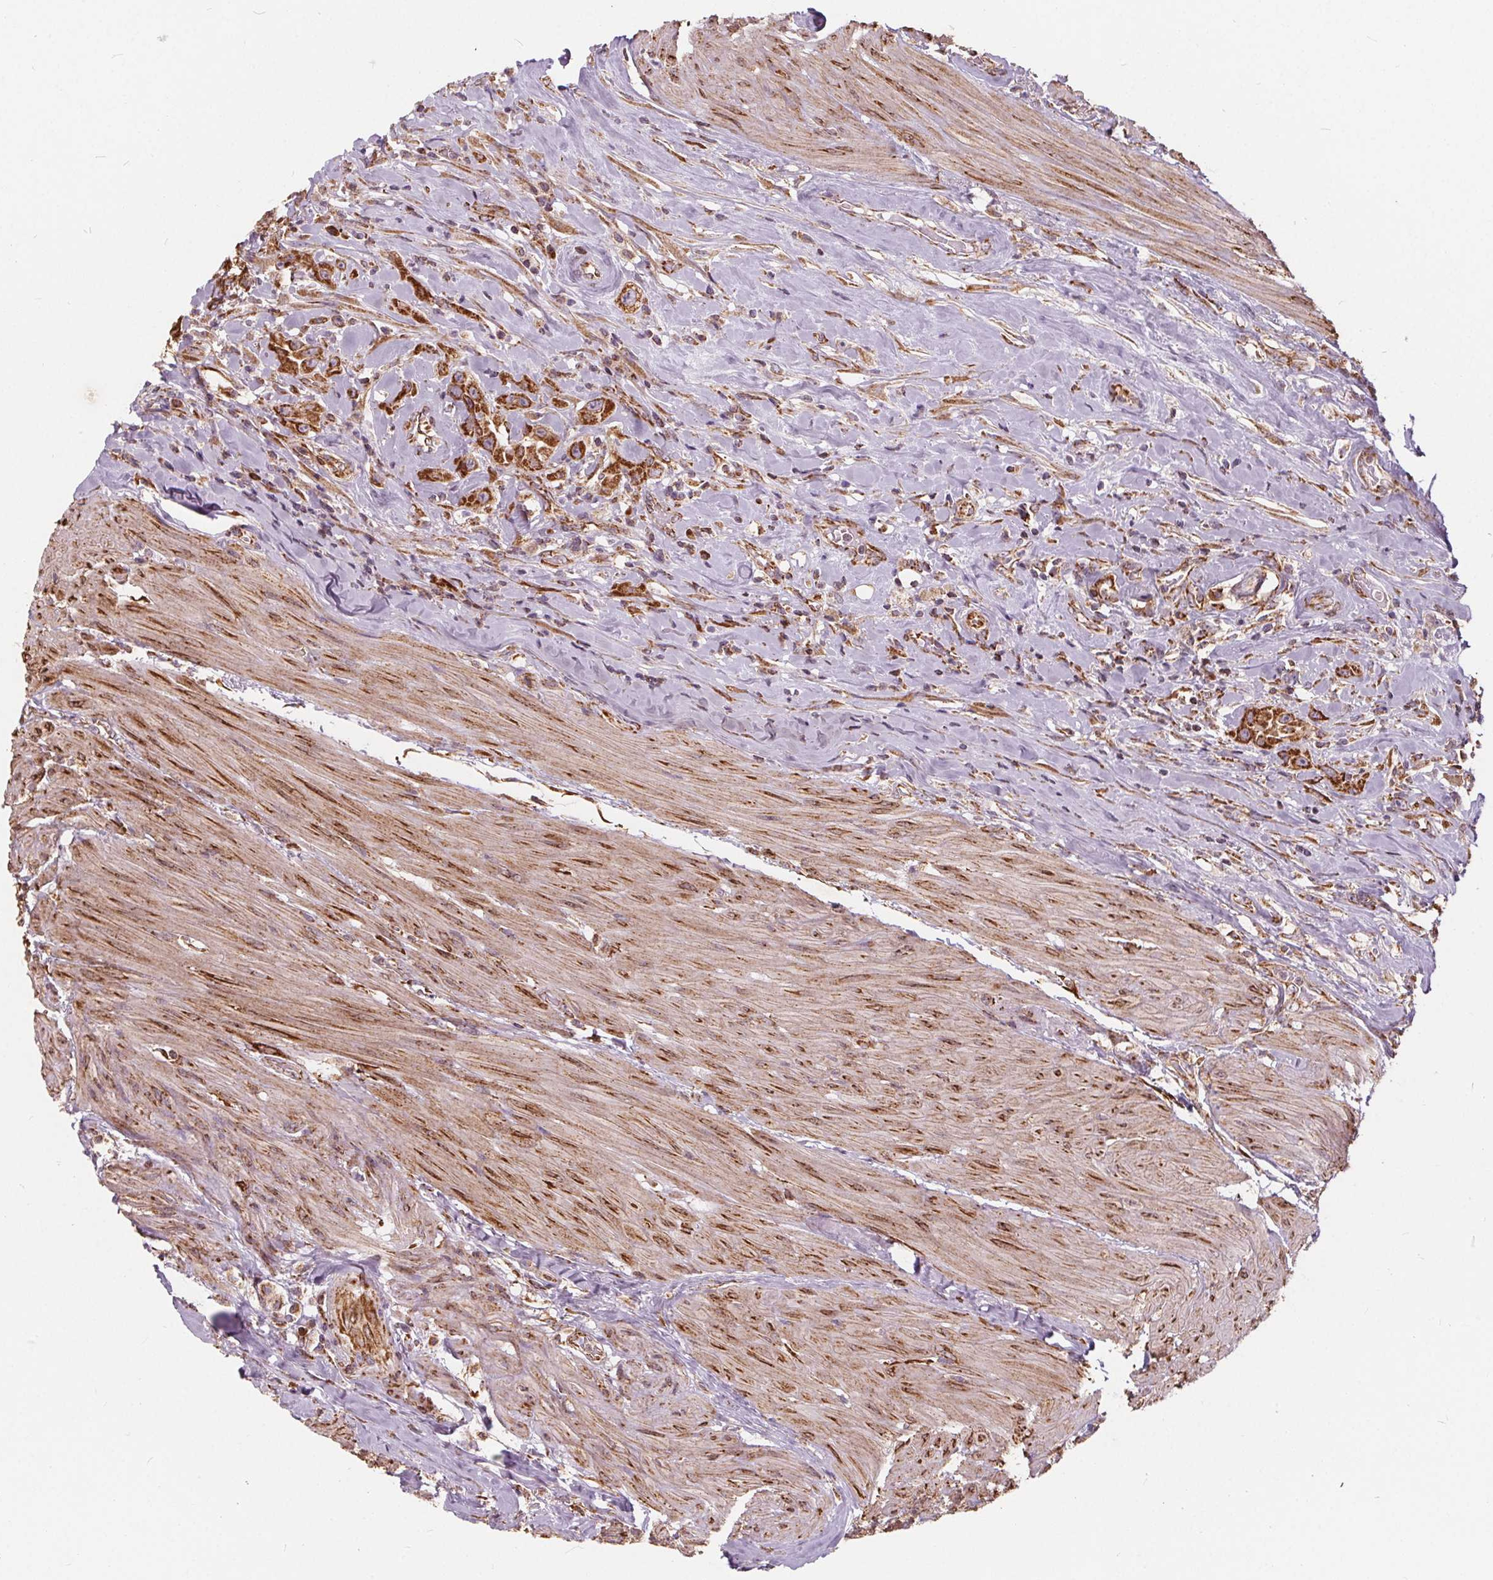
{"staining": {"intensity": "strong", "quantity": ">75%", "location": "cytoplasmic/membranous"}, "tissue": "urothelial cancer", "cell_type": "Tumor cells", "image_type": "cancer", "snomed": [{"axis": "morphology", "description": "Urothelial carcinoma, High grade"}, {"axis": "topography", "description": "Urinary bladder"}], "caption": "This is a micrograph of immunohistochemistry (IHC) staining of urothelial cancer, which shows strong positivity in the cytoplasmic/membranous of tumor cells.", "gene": "PLSCR3", "patient": {"sex": "male", "age": 79}}